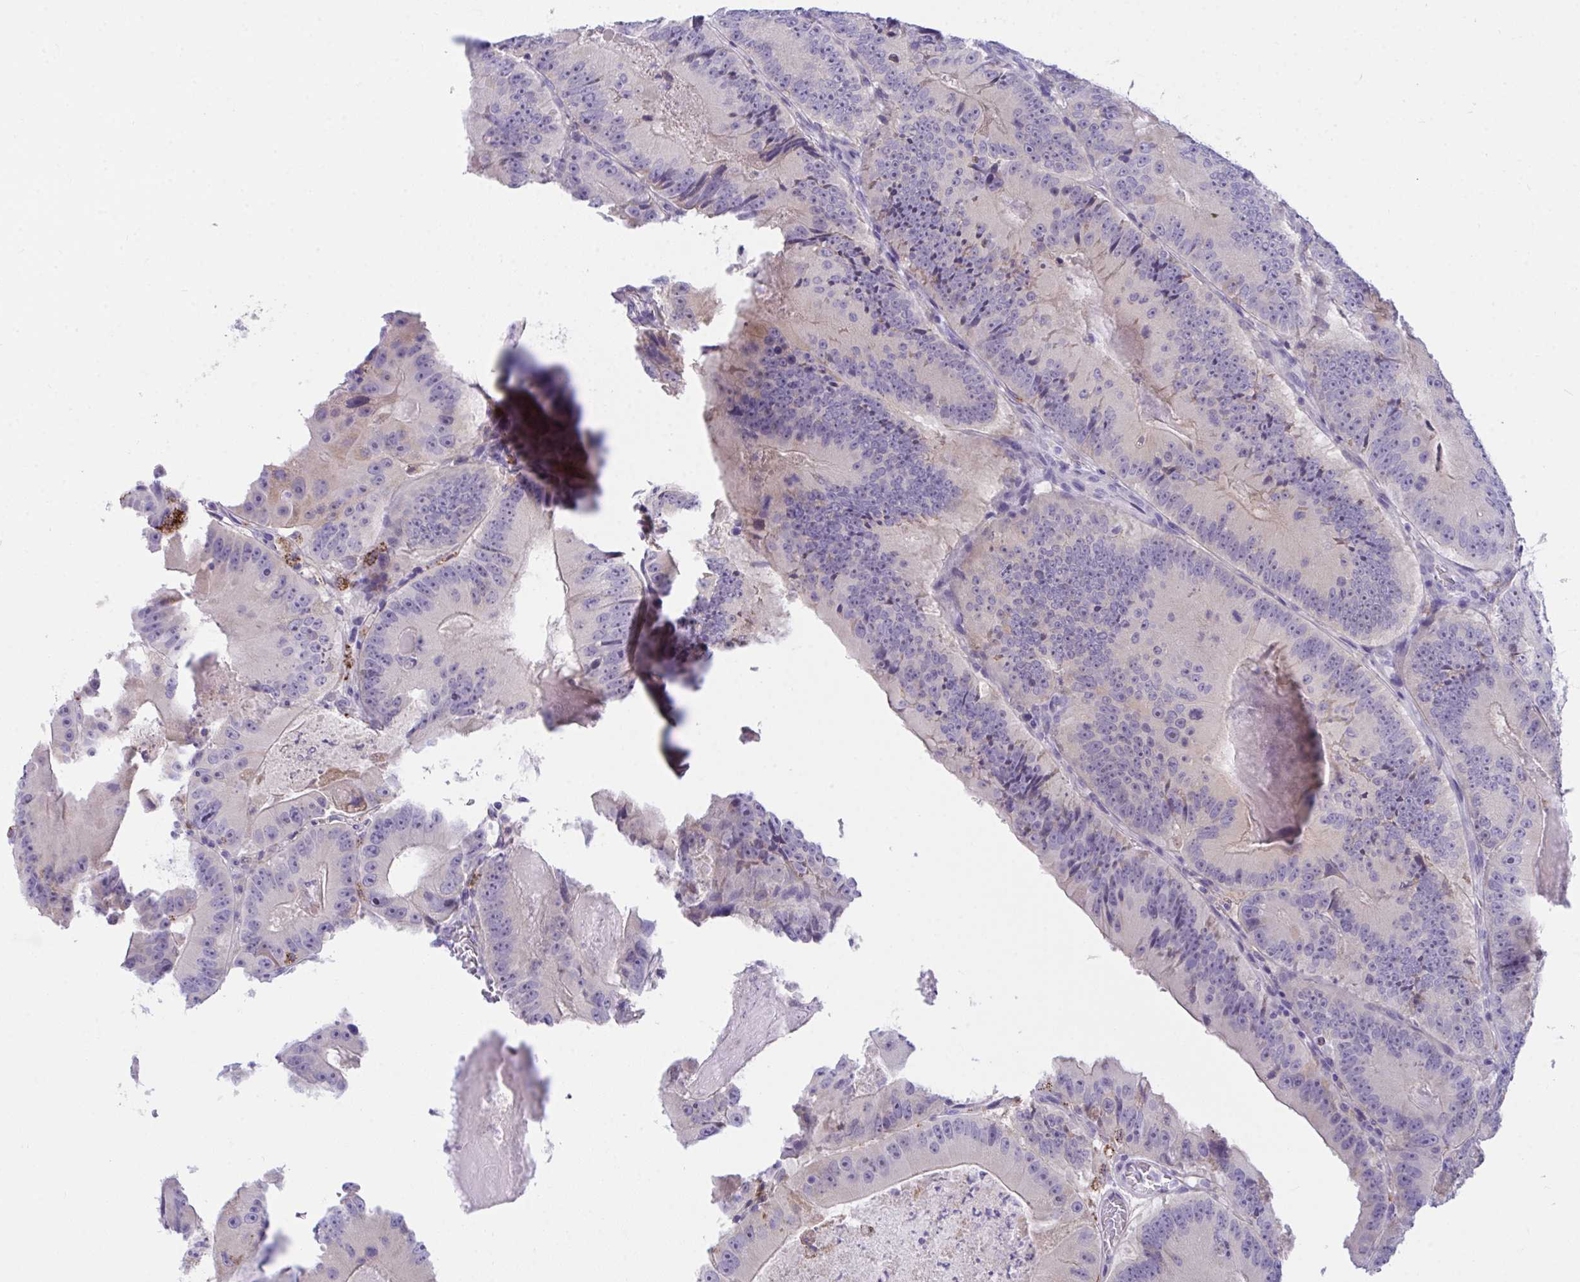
{"staining": {"intensity": "negative", "quantity": "none", "location": "none"}, "tissue": "colorectal cancer", "cell_type": "Tumor cells", "image_type": "cancer", "snomed": [{"axis": "morphology", "description": "Adenocarcinoma, NOS"}, {"axis": "topography", "description": "Colon"}], "caption": "Immunohistochemical staining of human adenocarcinoma (colorectal) exhibits no significant staining in tumor cells.", "gene": "SEMA6B", "patient": {"sex": "female", "age": 86}}